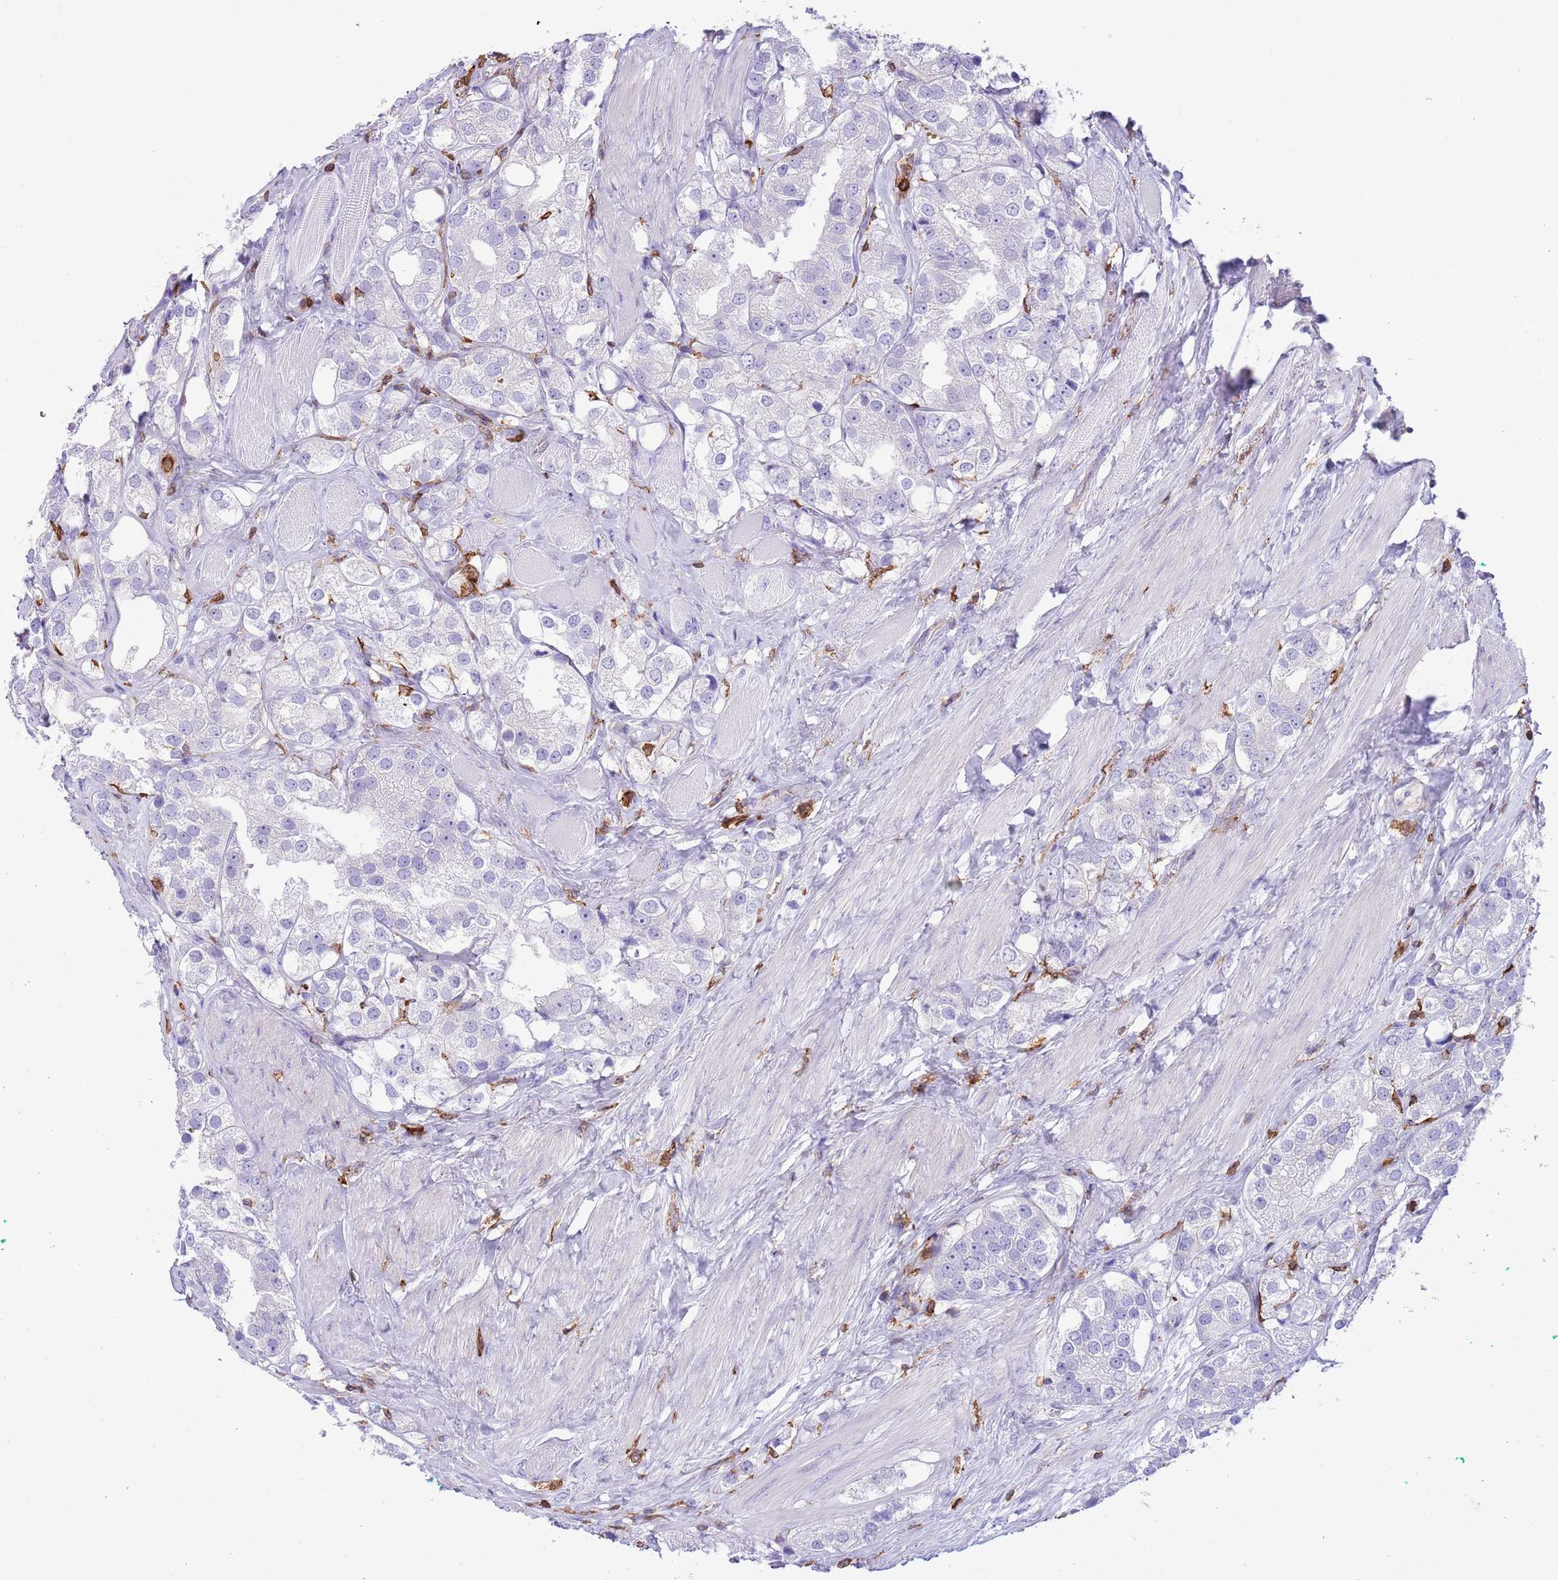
{"staining": {"intensity": "negative", "quantity": "none", "location": "none"}, "tissue": "prostate cancer", "cell_type": "Tumor cells", "image_type": "cancer", "snomed": [{"axis": "morphology", "description": "Adenocarcinoma, NOS"}, {"axis": "topography", "description": "Prostate"}], "caption": "Tumor cells are negative for protein expression in human prostate cancer. (DAB immunohistochemistry (IHC), high magnification).", "gene": "EFHD2", "patient": {"sex": "male", "age": 79}}